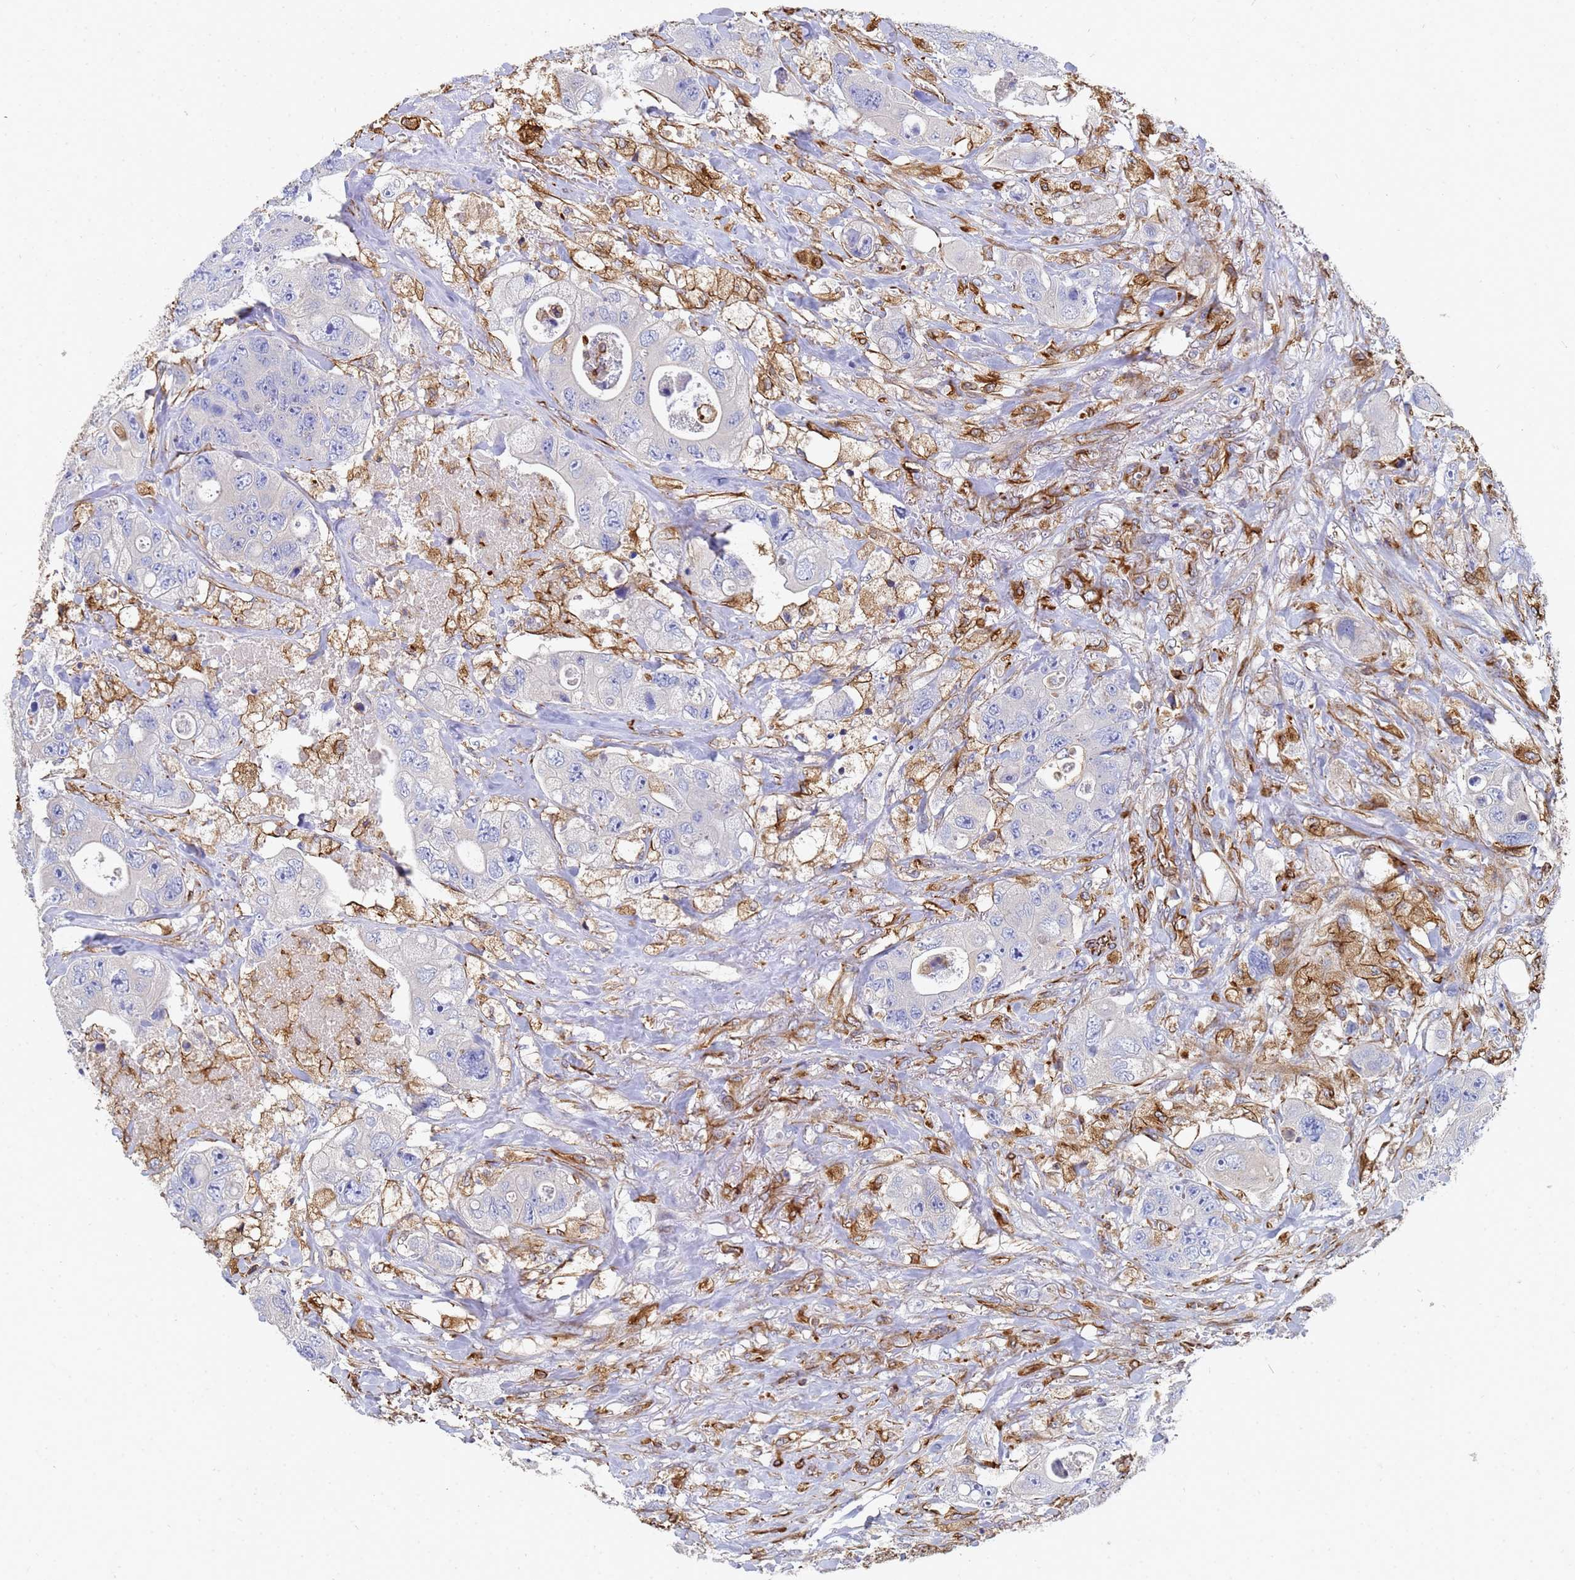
{"staining": {"intensity": "negative", "quantity": "none", "location": "none"}, "tissue": "colorectal cancer", "cell_type": "Tumor cells", "image_type": "cancer", "snomed": [{"axis": "morphology", "description": "Adenocarcinoma, NOS"}, {"axis": "topography", "description": "Colon"}], "caption": "This histopathology image is of colorectal cancer (adenocarcinoma) stained with IHC to label a protein in brown with the nuclei are counter-stained blue. There is no positivity in tumor cells.", "gene": "SYT13", "patient": {"sex": "female", "age": 46}}